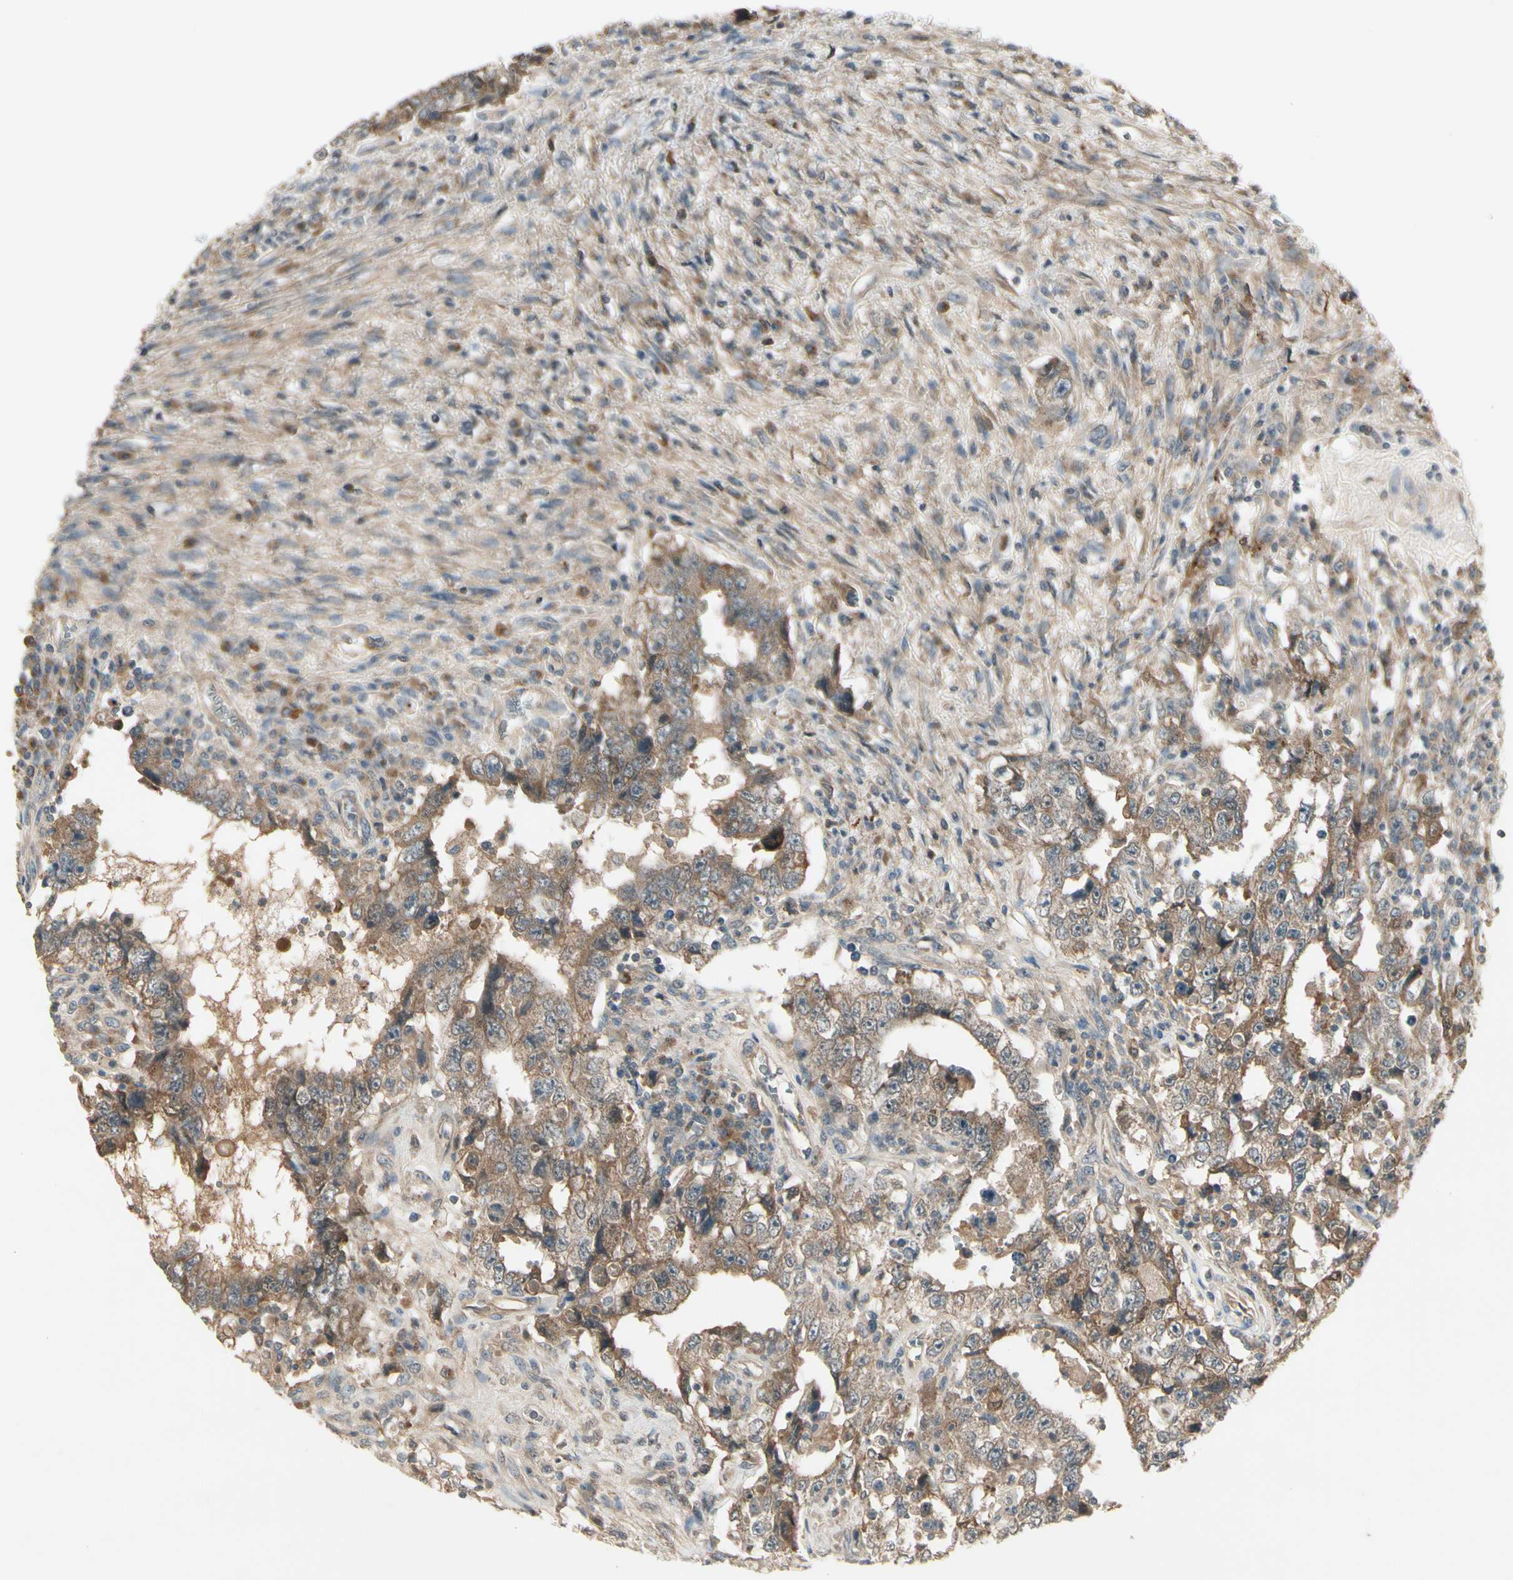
{"staining": {"intensity": "moderate", "quantity": ">75%", "location": "cytoplasmic/membranous"}, "tissue": "testis cancer", "cell_type": "Tumor cells", "image_type": "cancer", "snomed": [{"axis": "morphology", "description": "Carcinoma, Embryonal, NOS"}, {"axis": "topography", "description": "Testis"}], "caption": "A high-resolution photomicrograph shows IHC staining of testis embryonal carcinoma, which displays moderate cytoplasmic/membranous staining in about >75% of tumor cells. The protein is stained brown, and the nuclei are stained in blue (DAB IHC with brightfield microscopy, high magnification).", "gene": "FHDC1", "patient": {"sex": "male", "age": 26}}